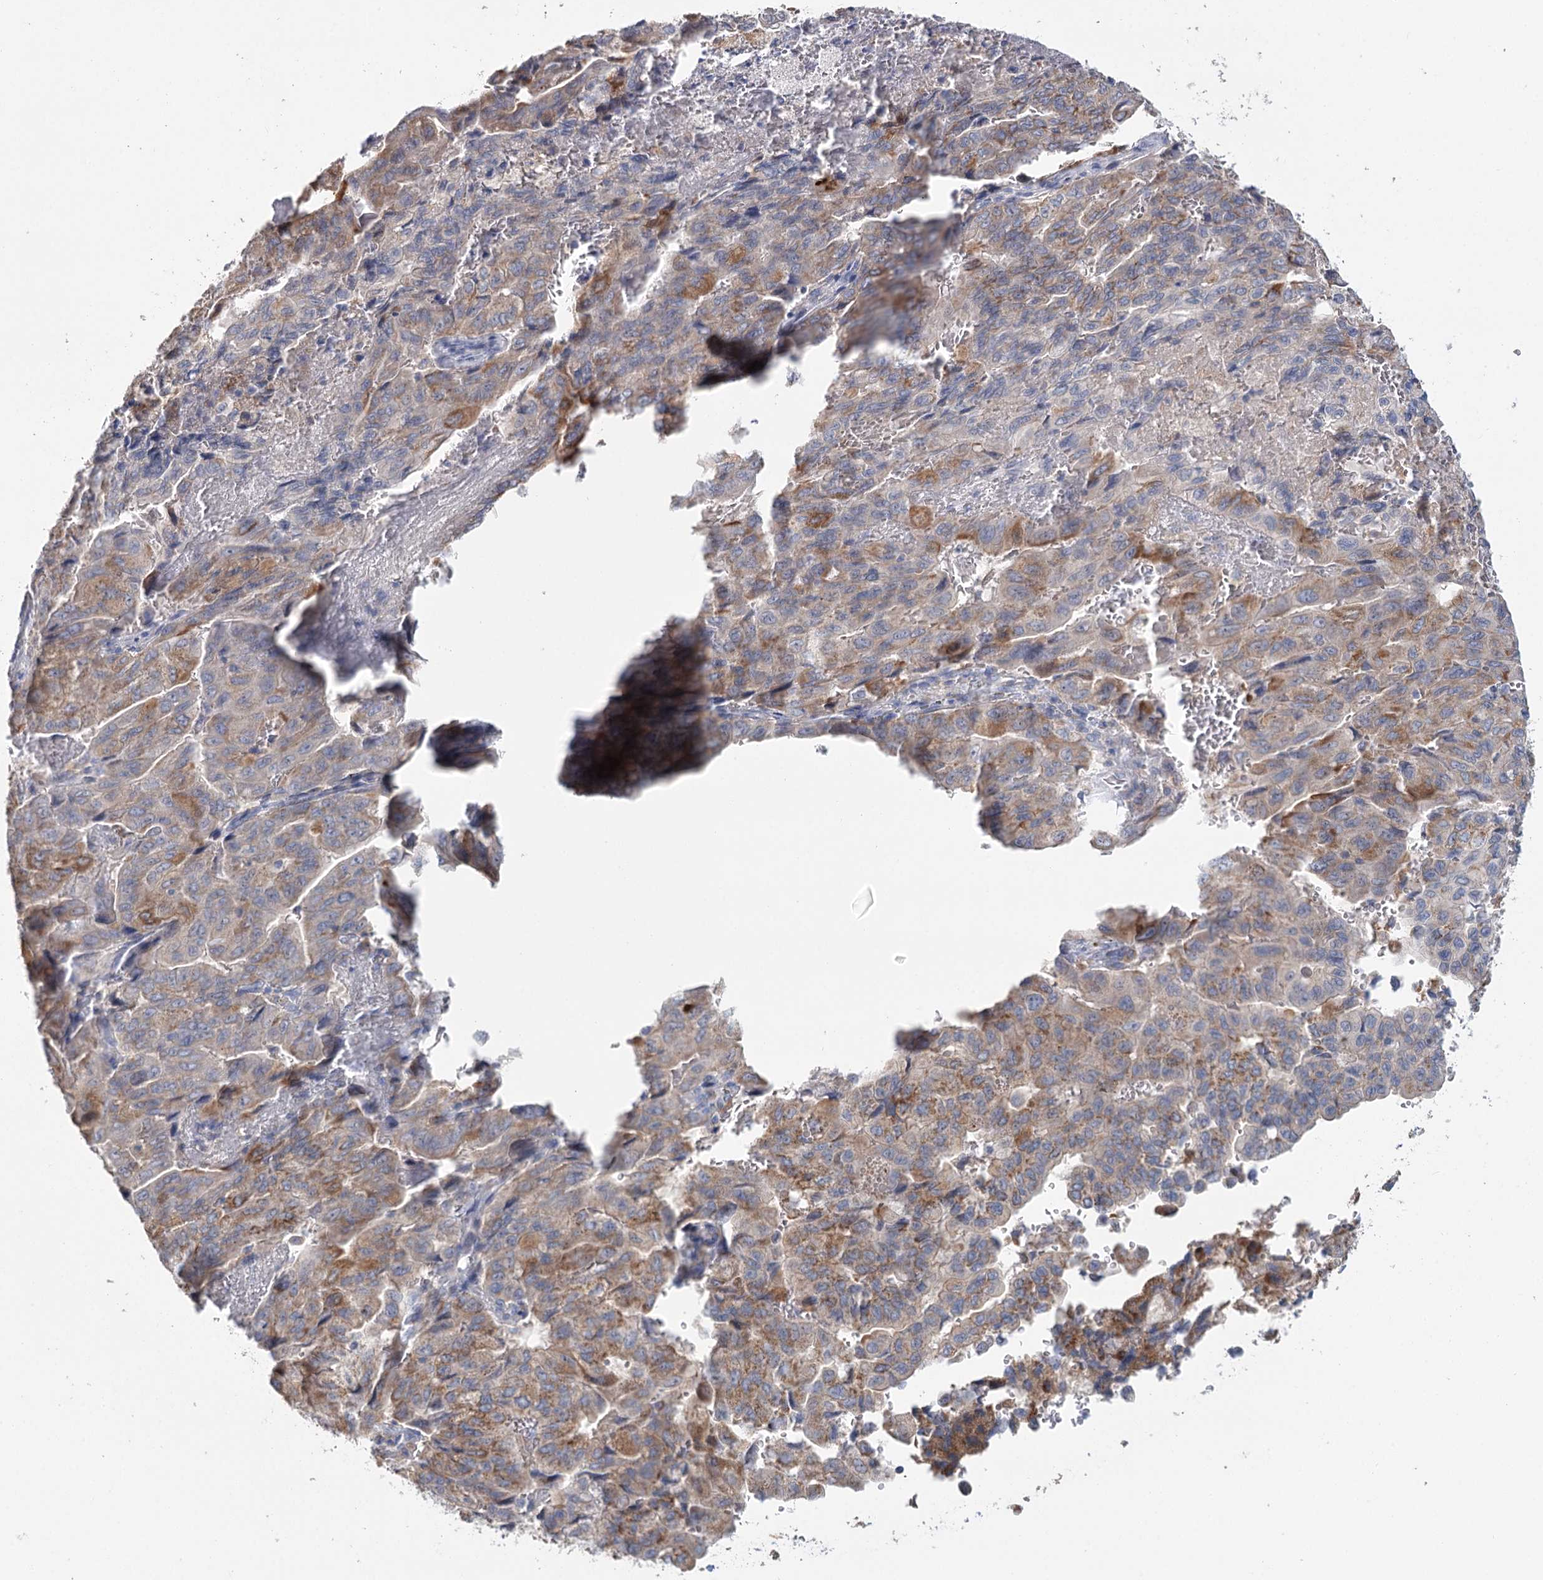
{"staining": {"intensity": "moderate", "quantity": "25%-75%", "location": "cytoplasmic/membranous"}, "tissue": "pancreatic cancer", "cell_type": "Tumor cells", "image_type": "cancer", "snomed": [{"axis": "morphology", "description": "Adenocarcinoma, NOS"}, {"axis": "topography", "description": "Pancreas"}], "caption": "A photomicrograph showing moderate cytoplasmic/membranous staining in approximately 25%-75% of tumor cells in pancreatic cancer, as visualized by brown immunohistochemical staining.", "gene": "ARHGAP44", "patient": {"sex": "male", "age": 51}}